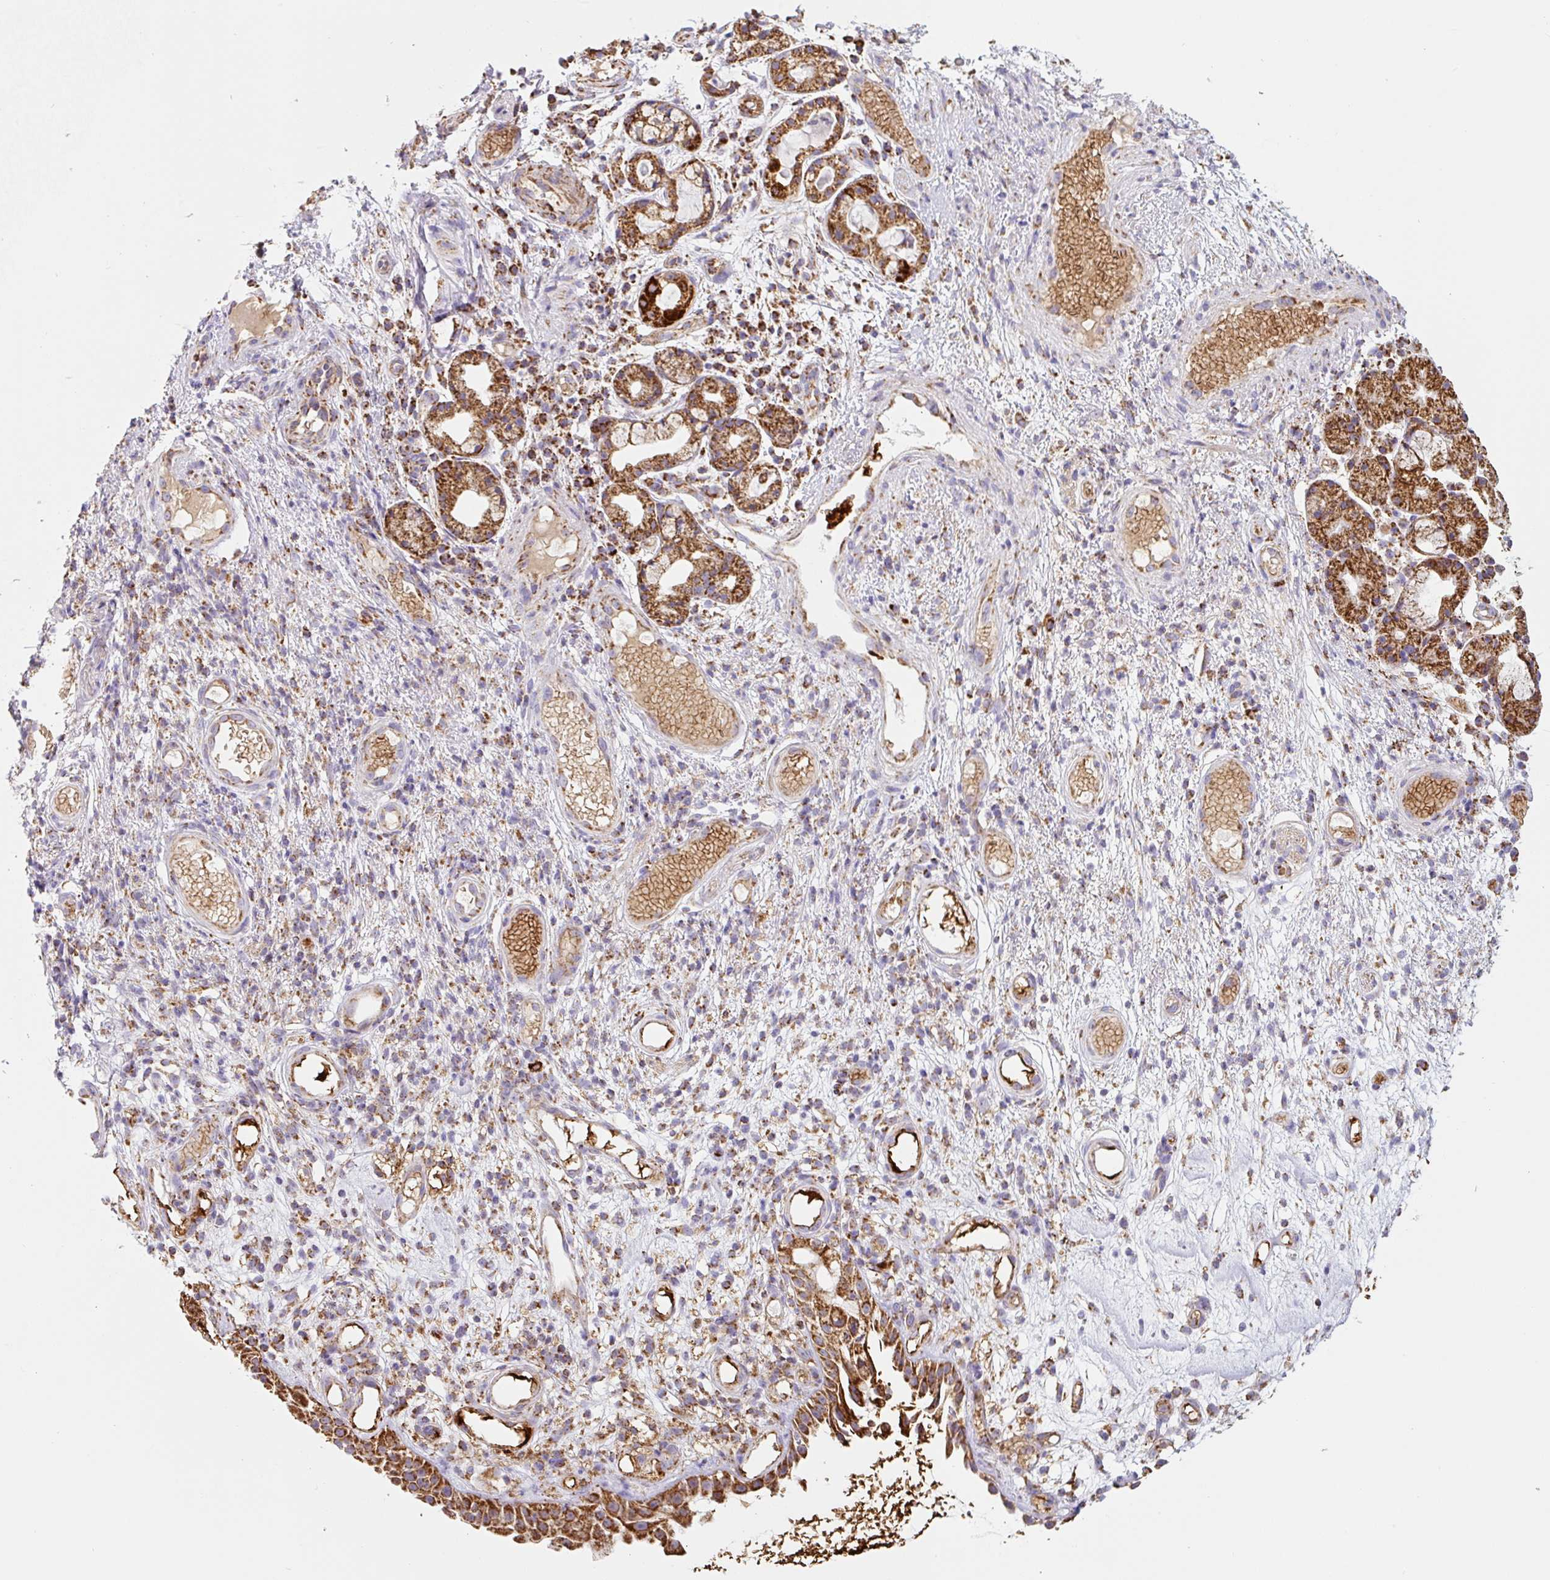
{"staining": {"intensity": "strong", "quantity": ">75%", "location": "cytoplasmic/membranous"}, "tissue": "nasopharynx", "cell_type": "Respiratory epithelial cells", "image_type": "normal", "snomed": [{"axis": "morphology", "description": "Normal tissue, NOS"}, {"axis": "morphology", "description": "Inflammation, NOS"}, {"axis": "topography", "description": "Nasopharynx"}], "caption": "Protein staining by IHC shows strong cytoplasmic/membranous staining in about >75% of respiratory epithelial cells in benign nasopharynx.", "gene": "MT", "patient": {"sex": "male", "age": 54}}